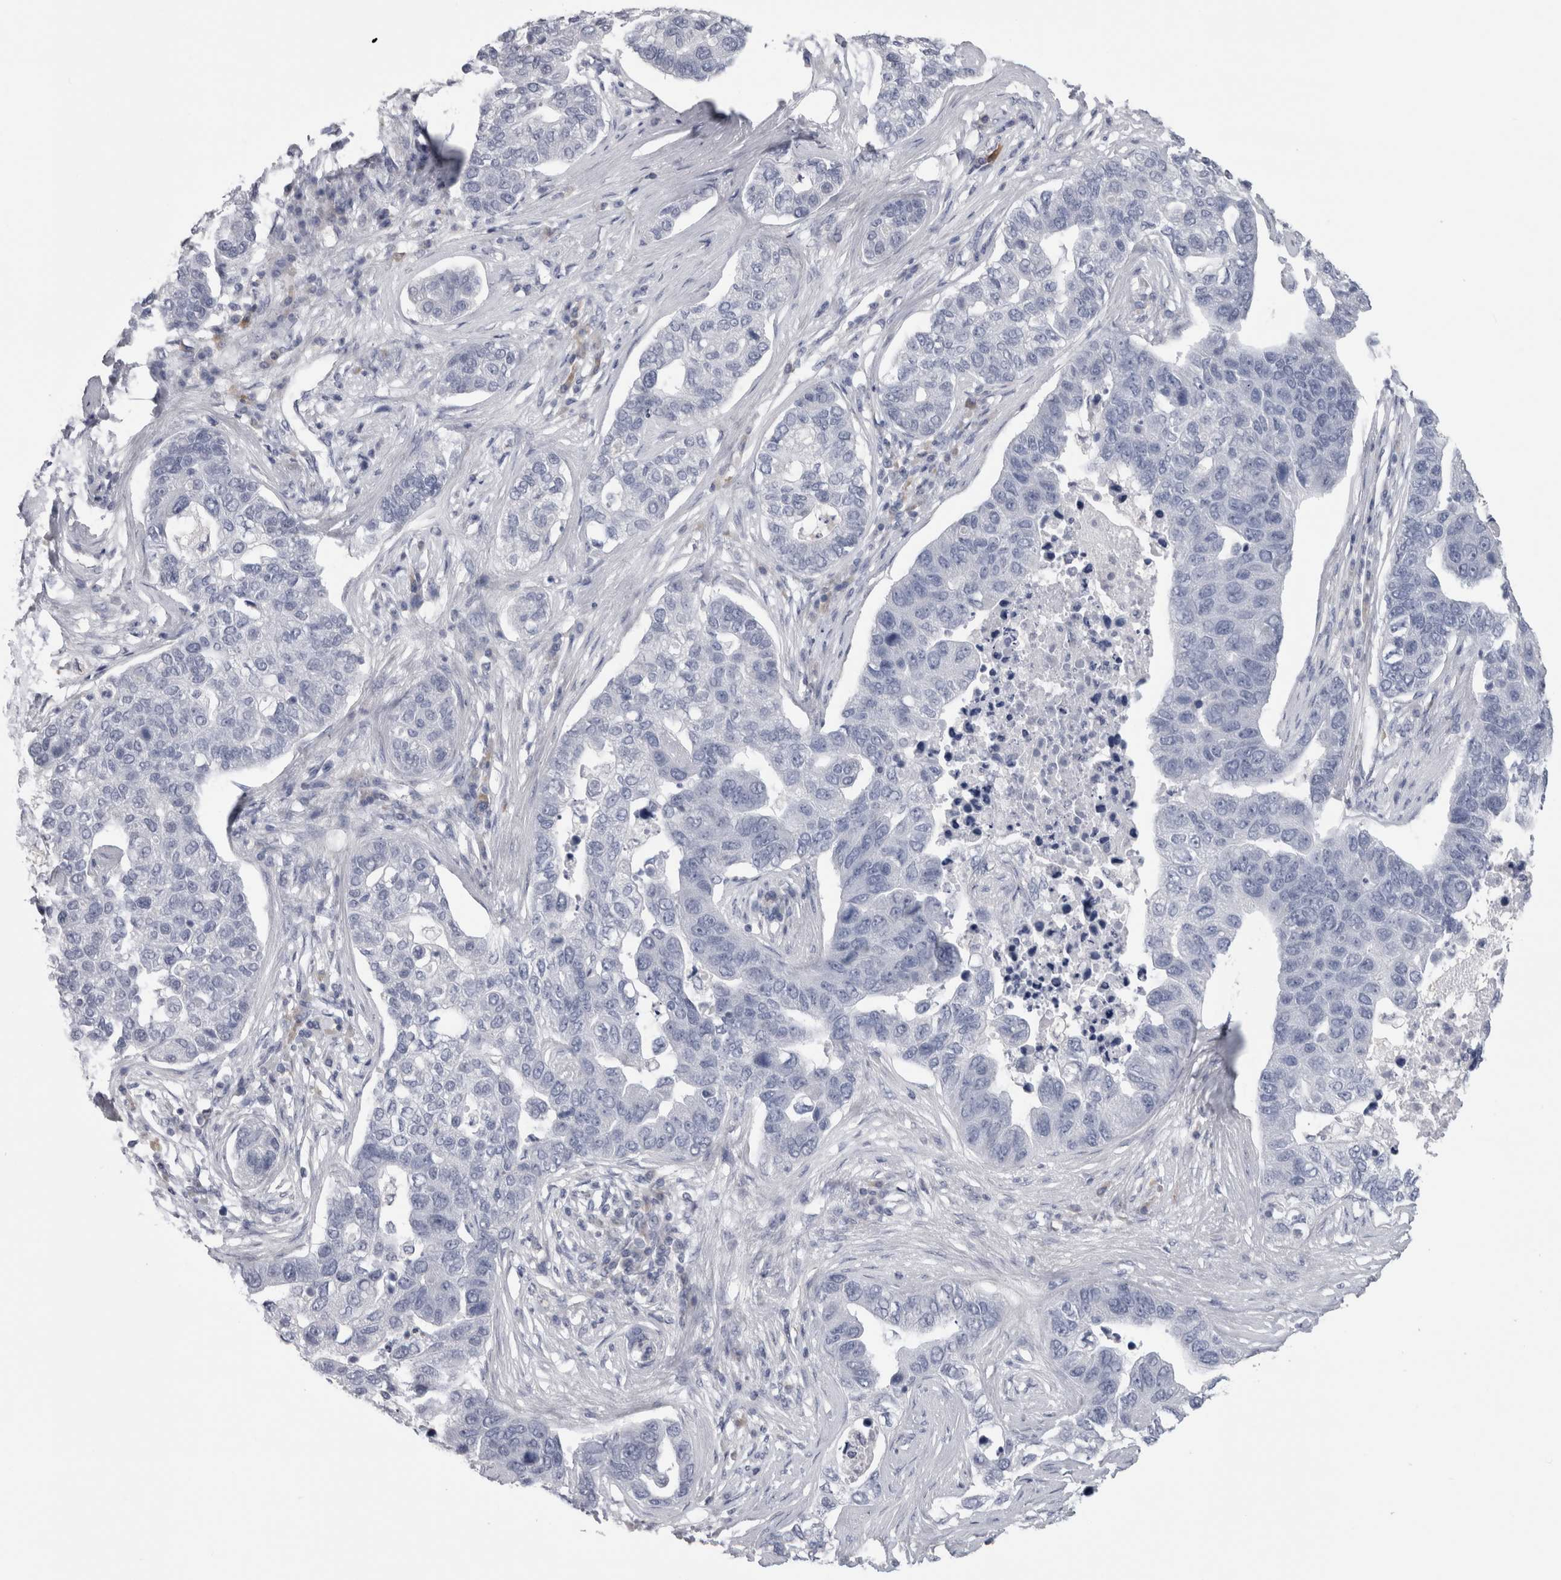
{"staining": {"intensity": "negative", "quantity": "none", "location": "none"}, "tissue": "pancreatic cancer", "cell_type": "Tumor cells", "image_type": "cancer", "snomed": [{"axis": "morphology", "description": "Adenocarcinoma, NOS"}, {"axis": "topography", "description": "Pancreas"}], "caption": "Immunohistochemistry (IHC) histopathology image of human adenocarcinoma (pancreatic) stained for a protein (brown), which shows no positivity in tumor cells.", "gene": "TMEM242", "patient": {"sex": "female", "age": 61}}